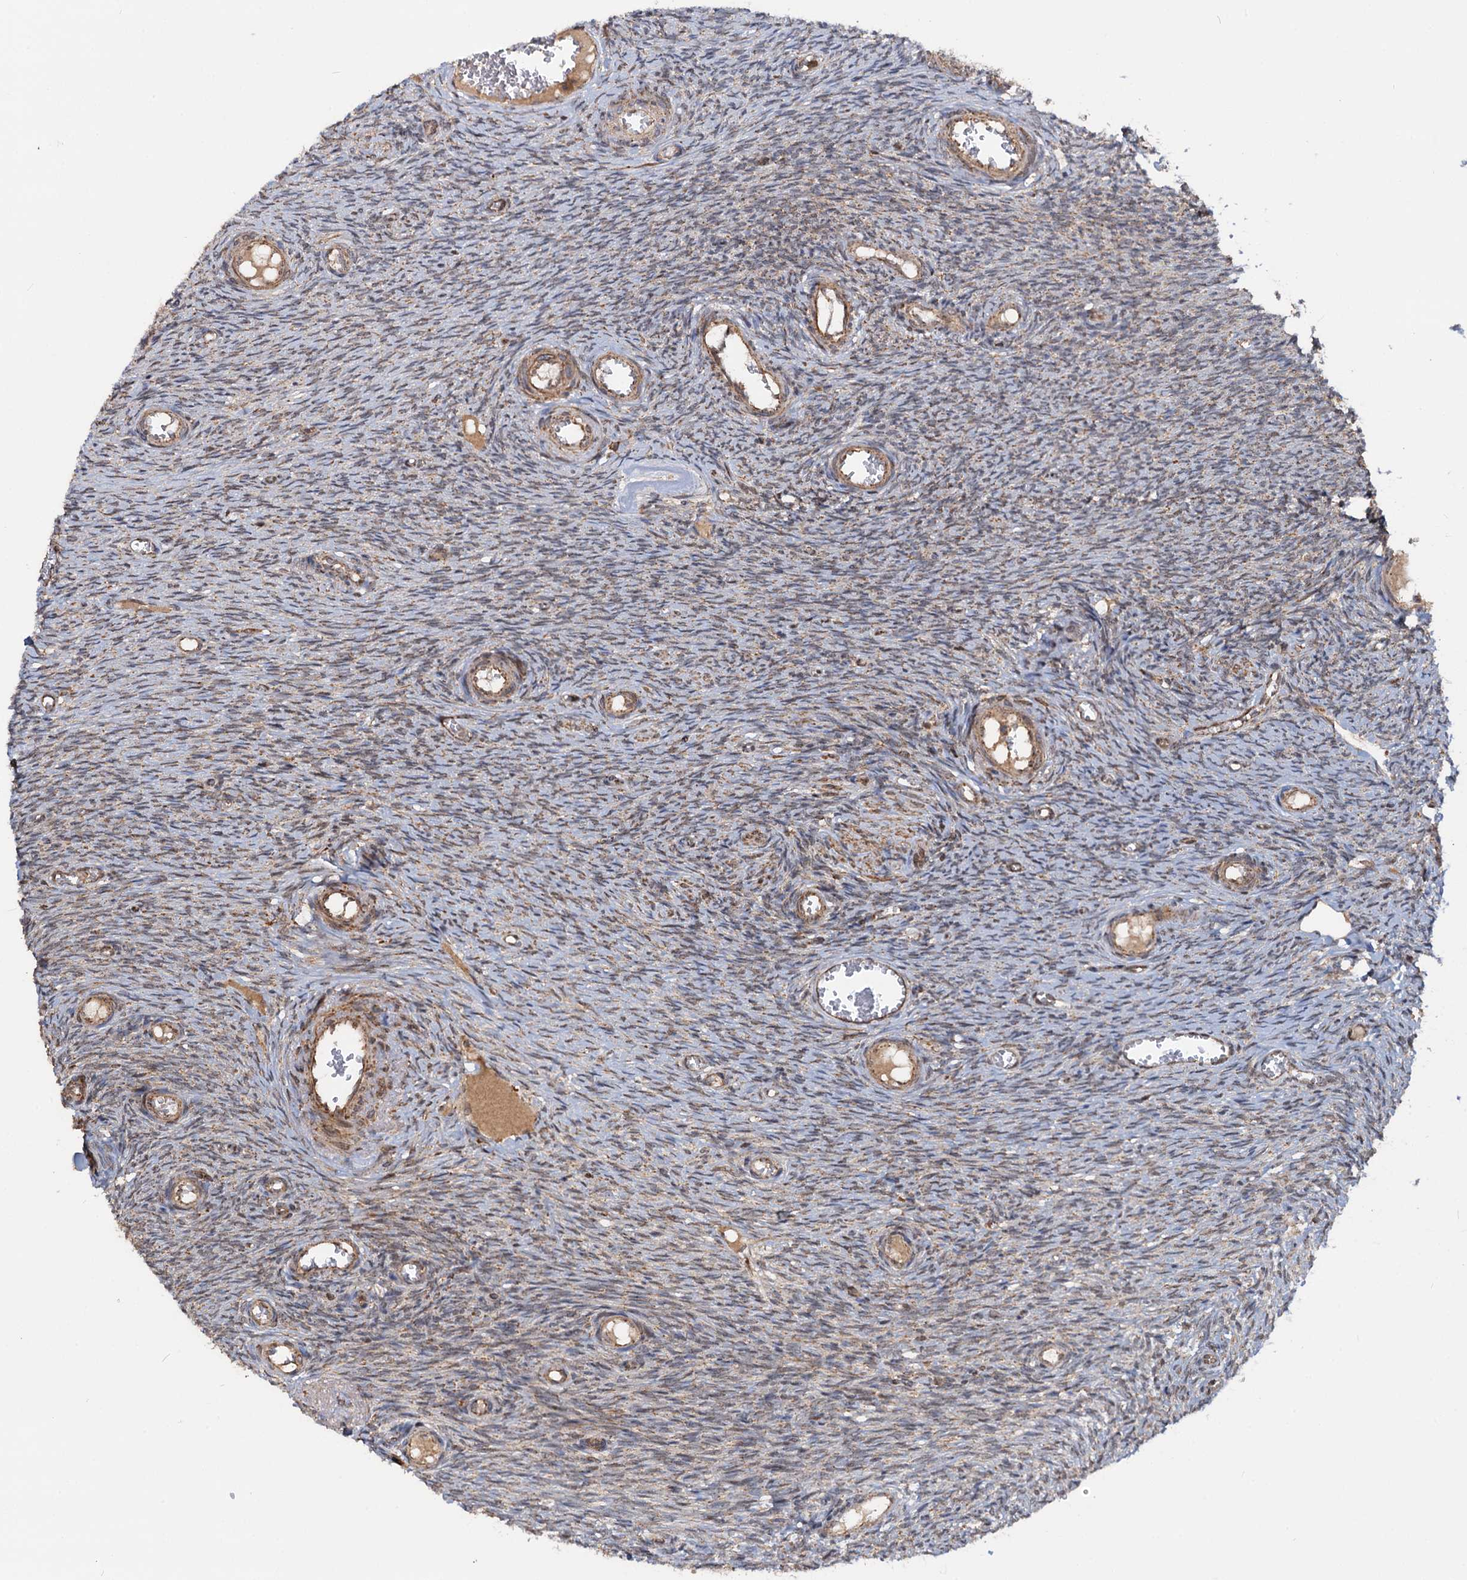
{"staining": {"intensity": "weak", "quantity": "25%-75%", "location": "cytoplasmic/membranous"}, "tissue": "ovary", "cell_type": "Ovarian stroma cells", "image_type": "normal", "snomed": [{"axis": "morphology", "description": "Normal tissue, NOS"}, {"axis": "topography", "description": "Ovary"}], "caption": "Unremarkable ovary was stained to show a protein in brown. There is low levels of weak cytoplasmic/membranous staining in approximately 25%-75% of ovarian stroma cells.", "gene": "CEP76", "patient": {"sex": "female", "age": 44}}